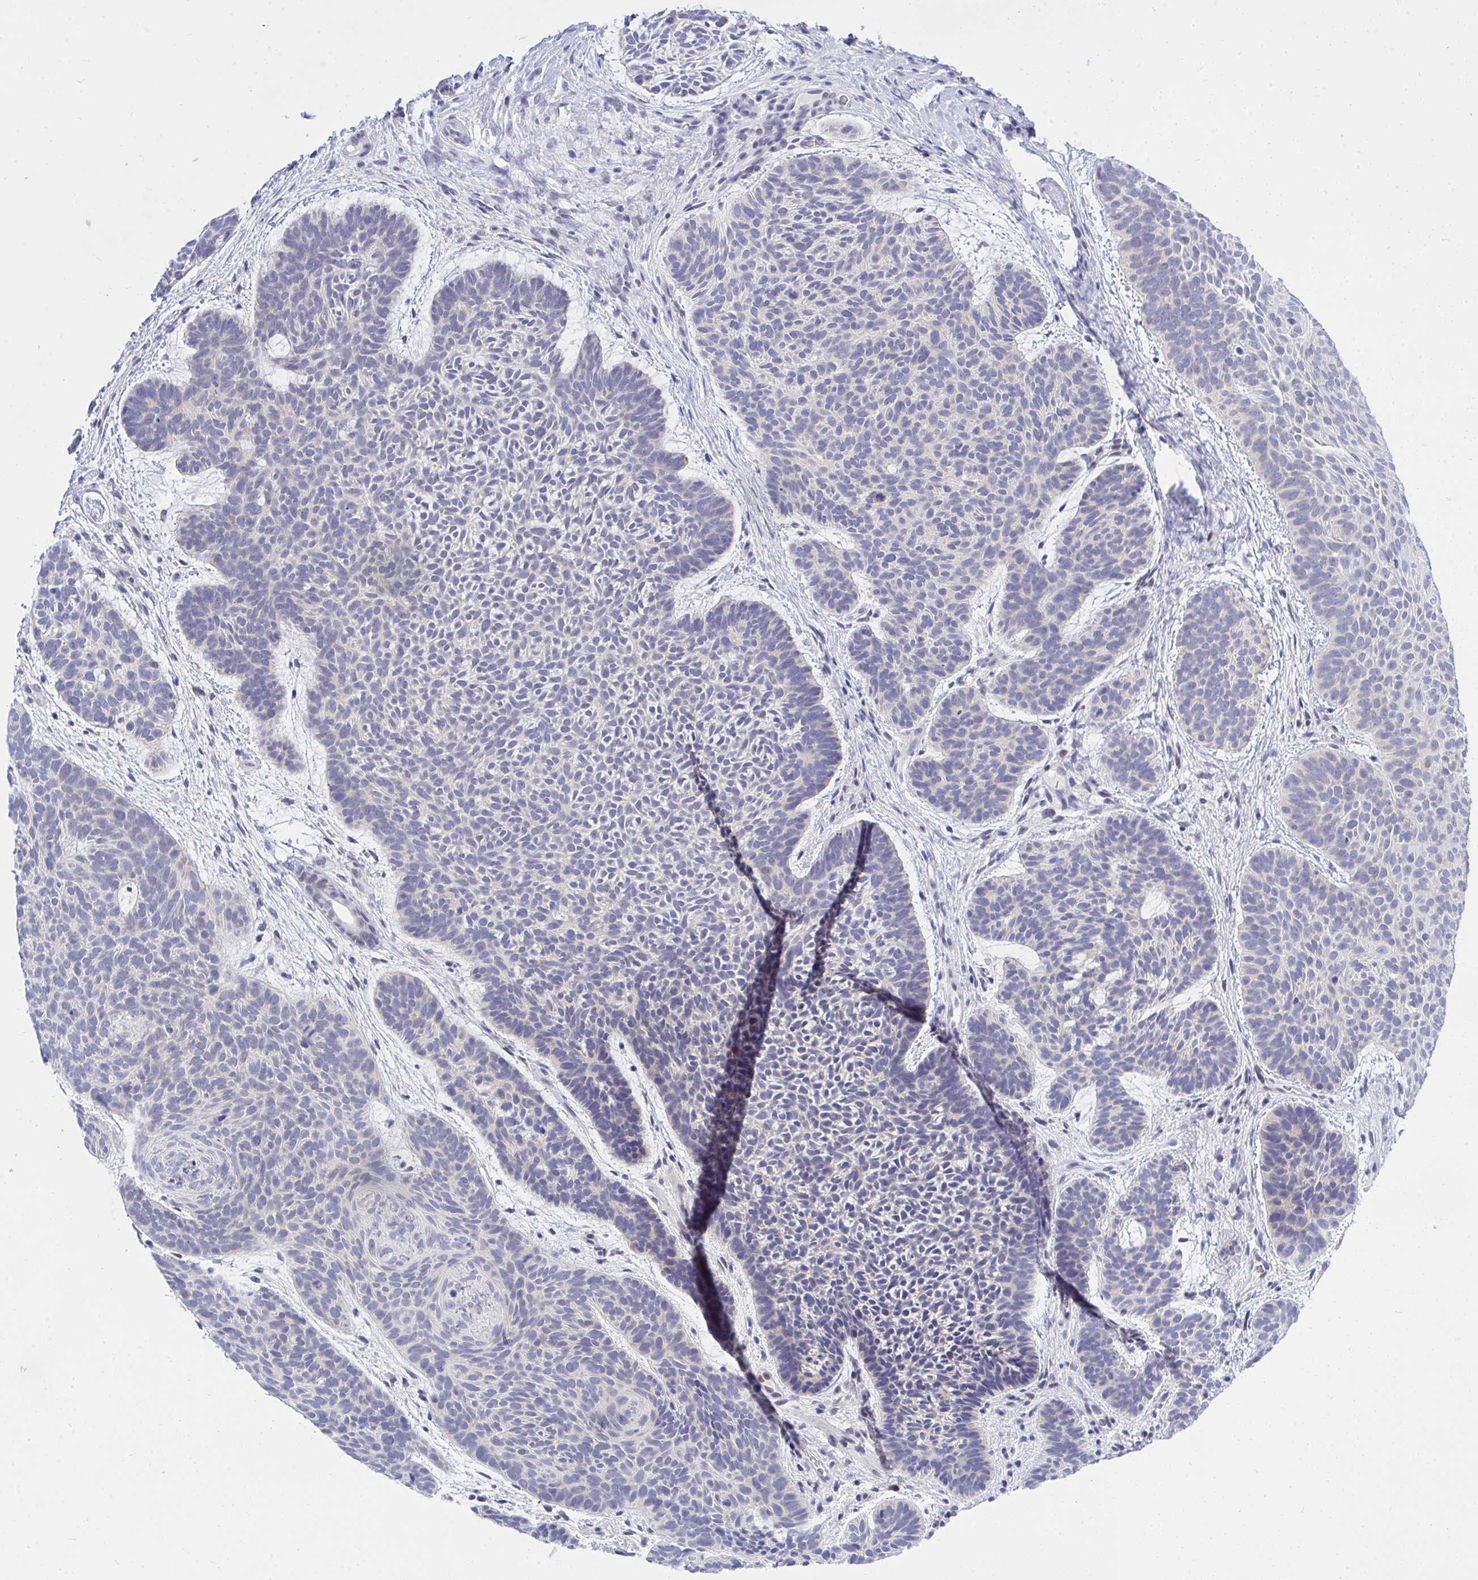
{"staining": {"intensity": "negative", "quantity": "none", "location": "none"}, "tissue": "skin cancer", "cell_type": "Tumor cells", "image_type": "cancer", "snomed": [{"axis": "morphology", "description": "Basal cell carcinoma"}, {"axis": "topography", "description": "Skin"}, {"axis": "topography", "description": "Skin of face"}], "caption": "Human skin basal cell carcinoma stained for a protein using IHC displays no expression in tumor cells.", "gene": "THOP1", "patient": {"sex": "male", "age": 73}}